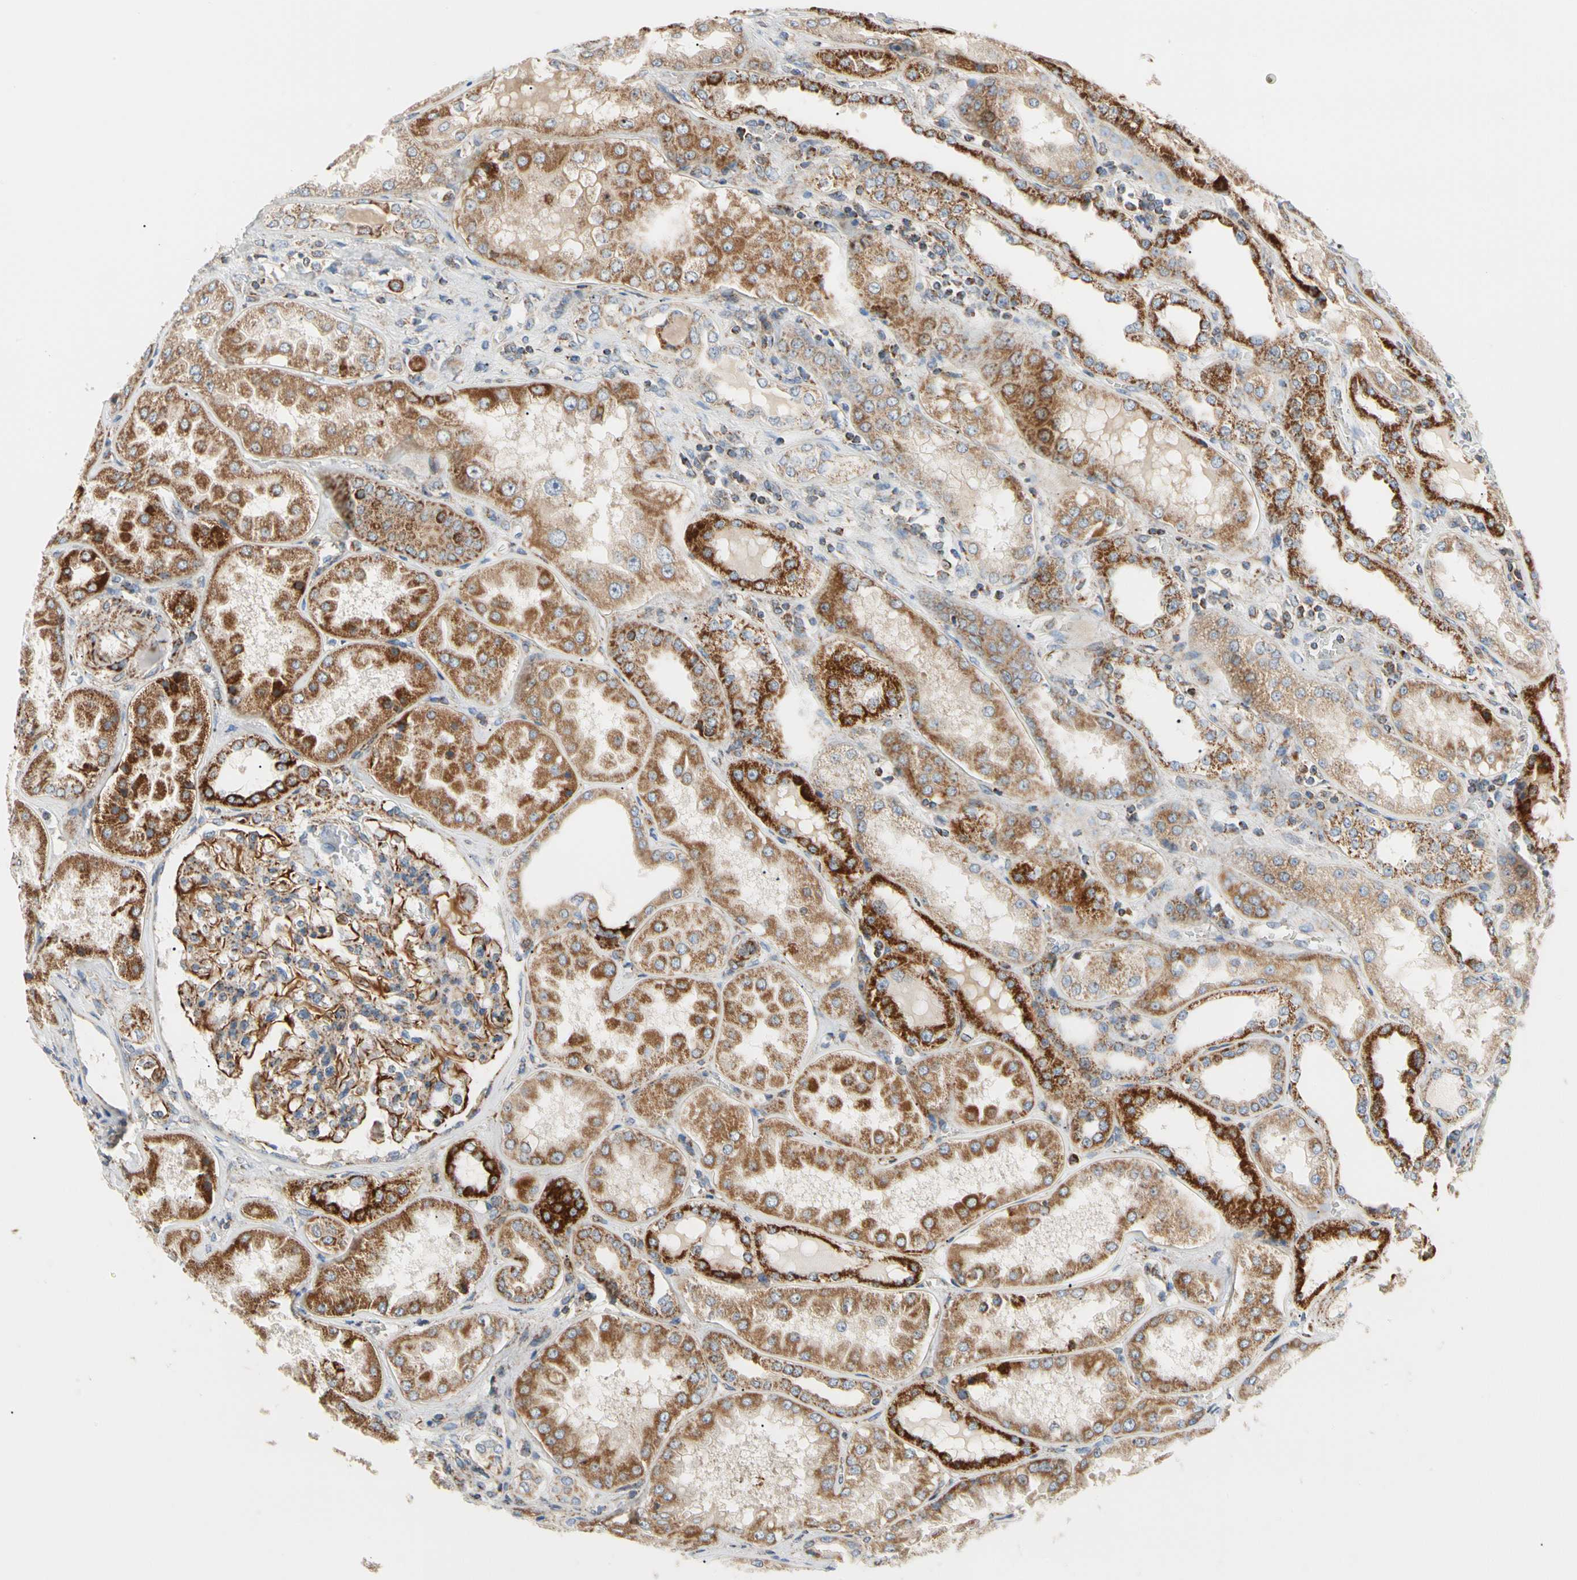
{"staining": {"intensity": "weak", "quantity": "25%-75%", "location": "cytoplasmic/membranous"}, "tissue": "kidney", "cell_type": "Cells in glomeruli", "image_type": "normal", "snomed": [{"axis": "morphology", "description": "Normal tissue, NOS"}, {"axis": "topography", "description": "Kidney"}], "caption": "DAB immunohistochemical staining of unremarkable kidney displays weak cytoplasmic/membranous protein staining in approximately 25%-75% of cells in glomeruli.", "gene": "TBC1D10A", "patient": {"sex": "female", "age": 56}}